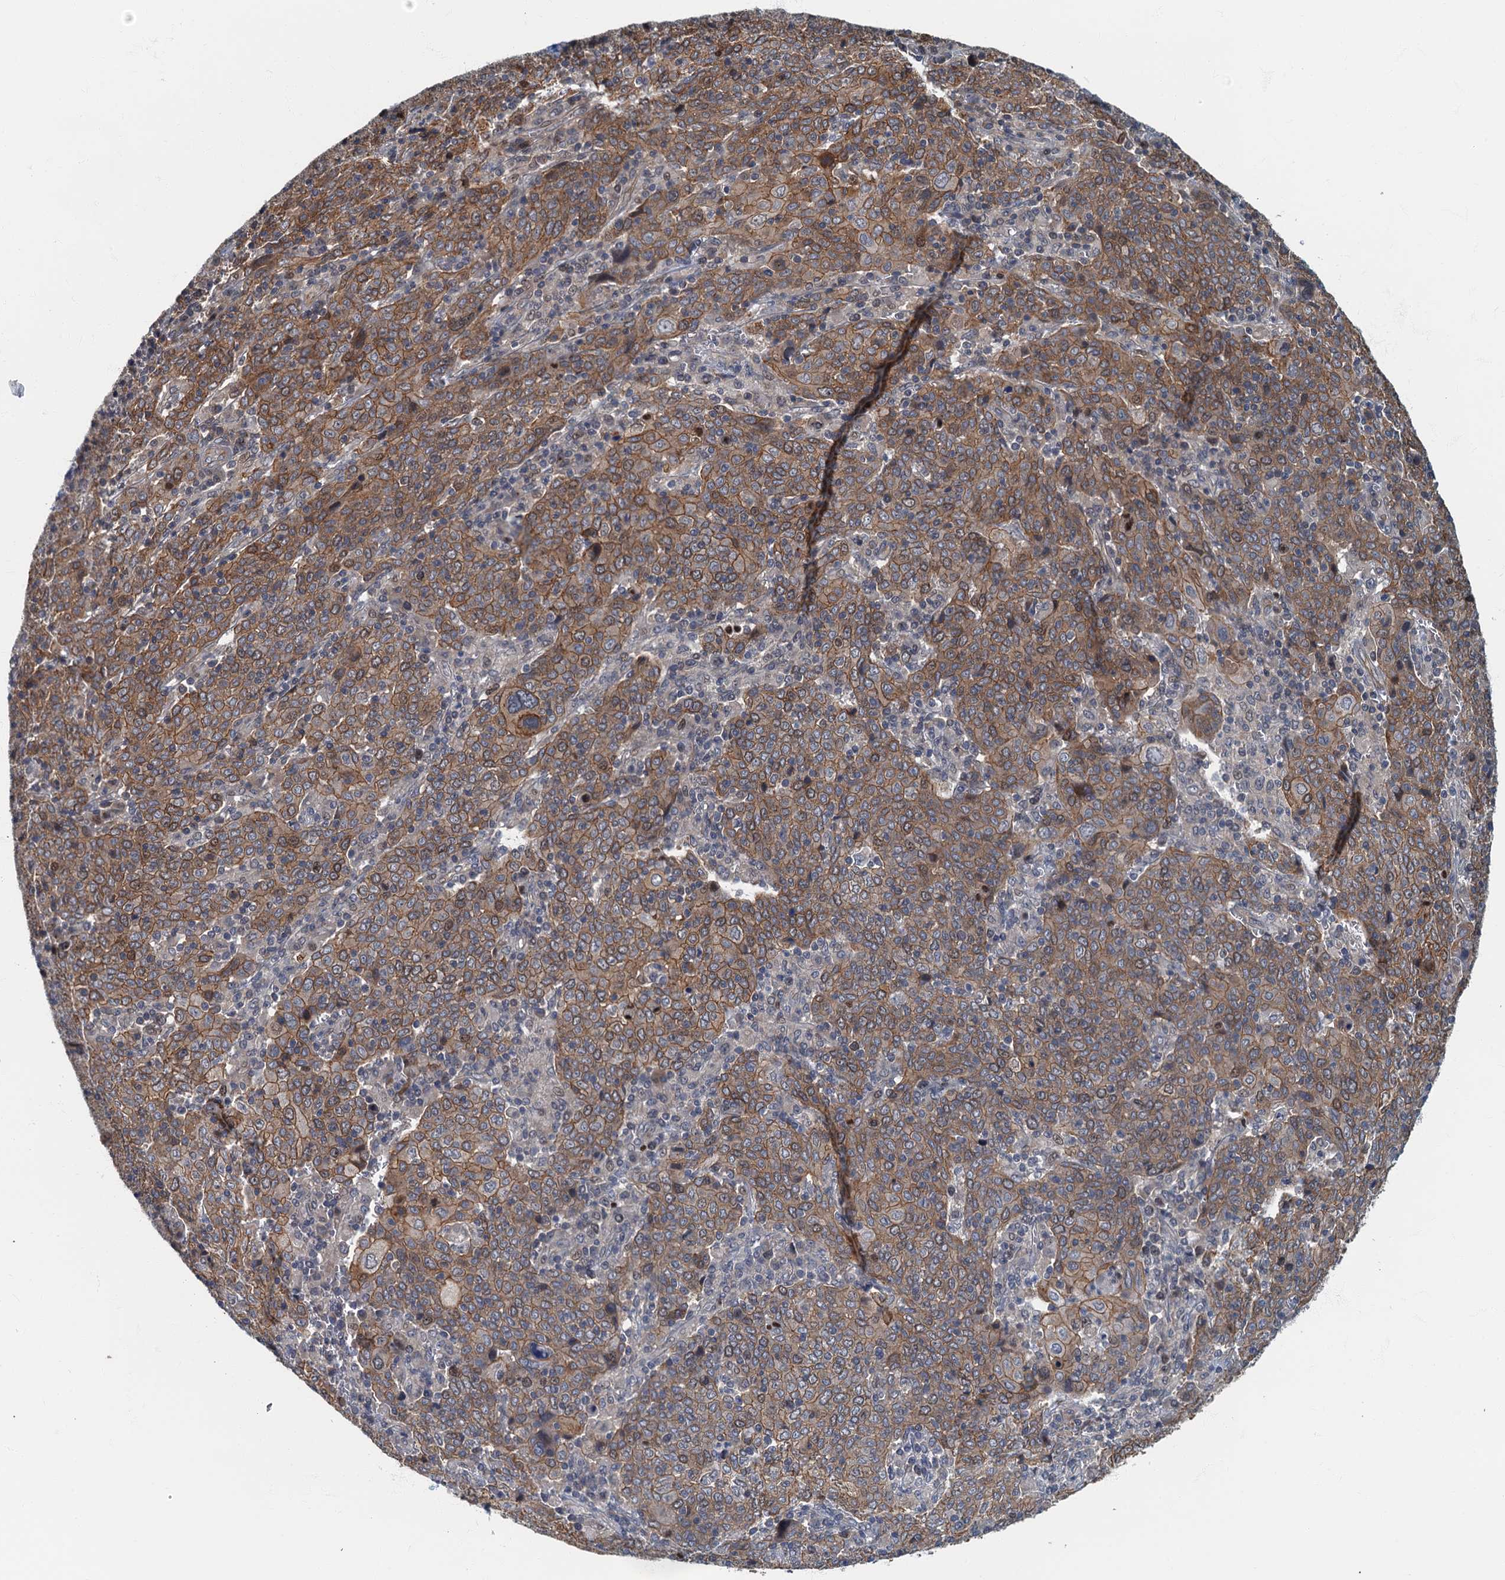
{"staining": {"intensity": "moderate", "quantity": ">75%", "location": "cytoplasmic/membranous"}, "tissue": "cervical cancer", "cell_type": "Tumor cells", "image_type": "cancer", "snomed": [{"axis": "morphology", "description": "Squamous cell carcinoma, NOS"}, {"axis": "topography", "description": "Cervix"}], "caption": "Immunohistochemical staining of human cervical cancer reveals medium levels of moderate cytoplasmic/membranous protein staining in about >75% of tumor cells.", "gene": "CKAP2L", "patient": {"sex": "female", "age": 67}}